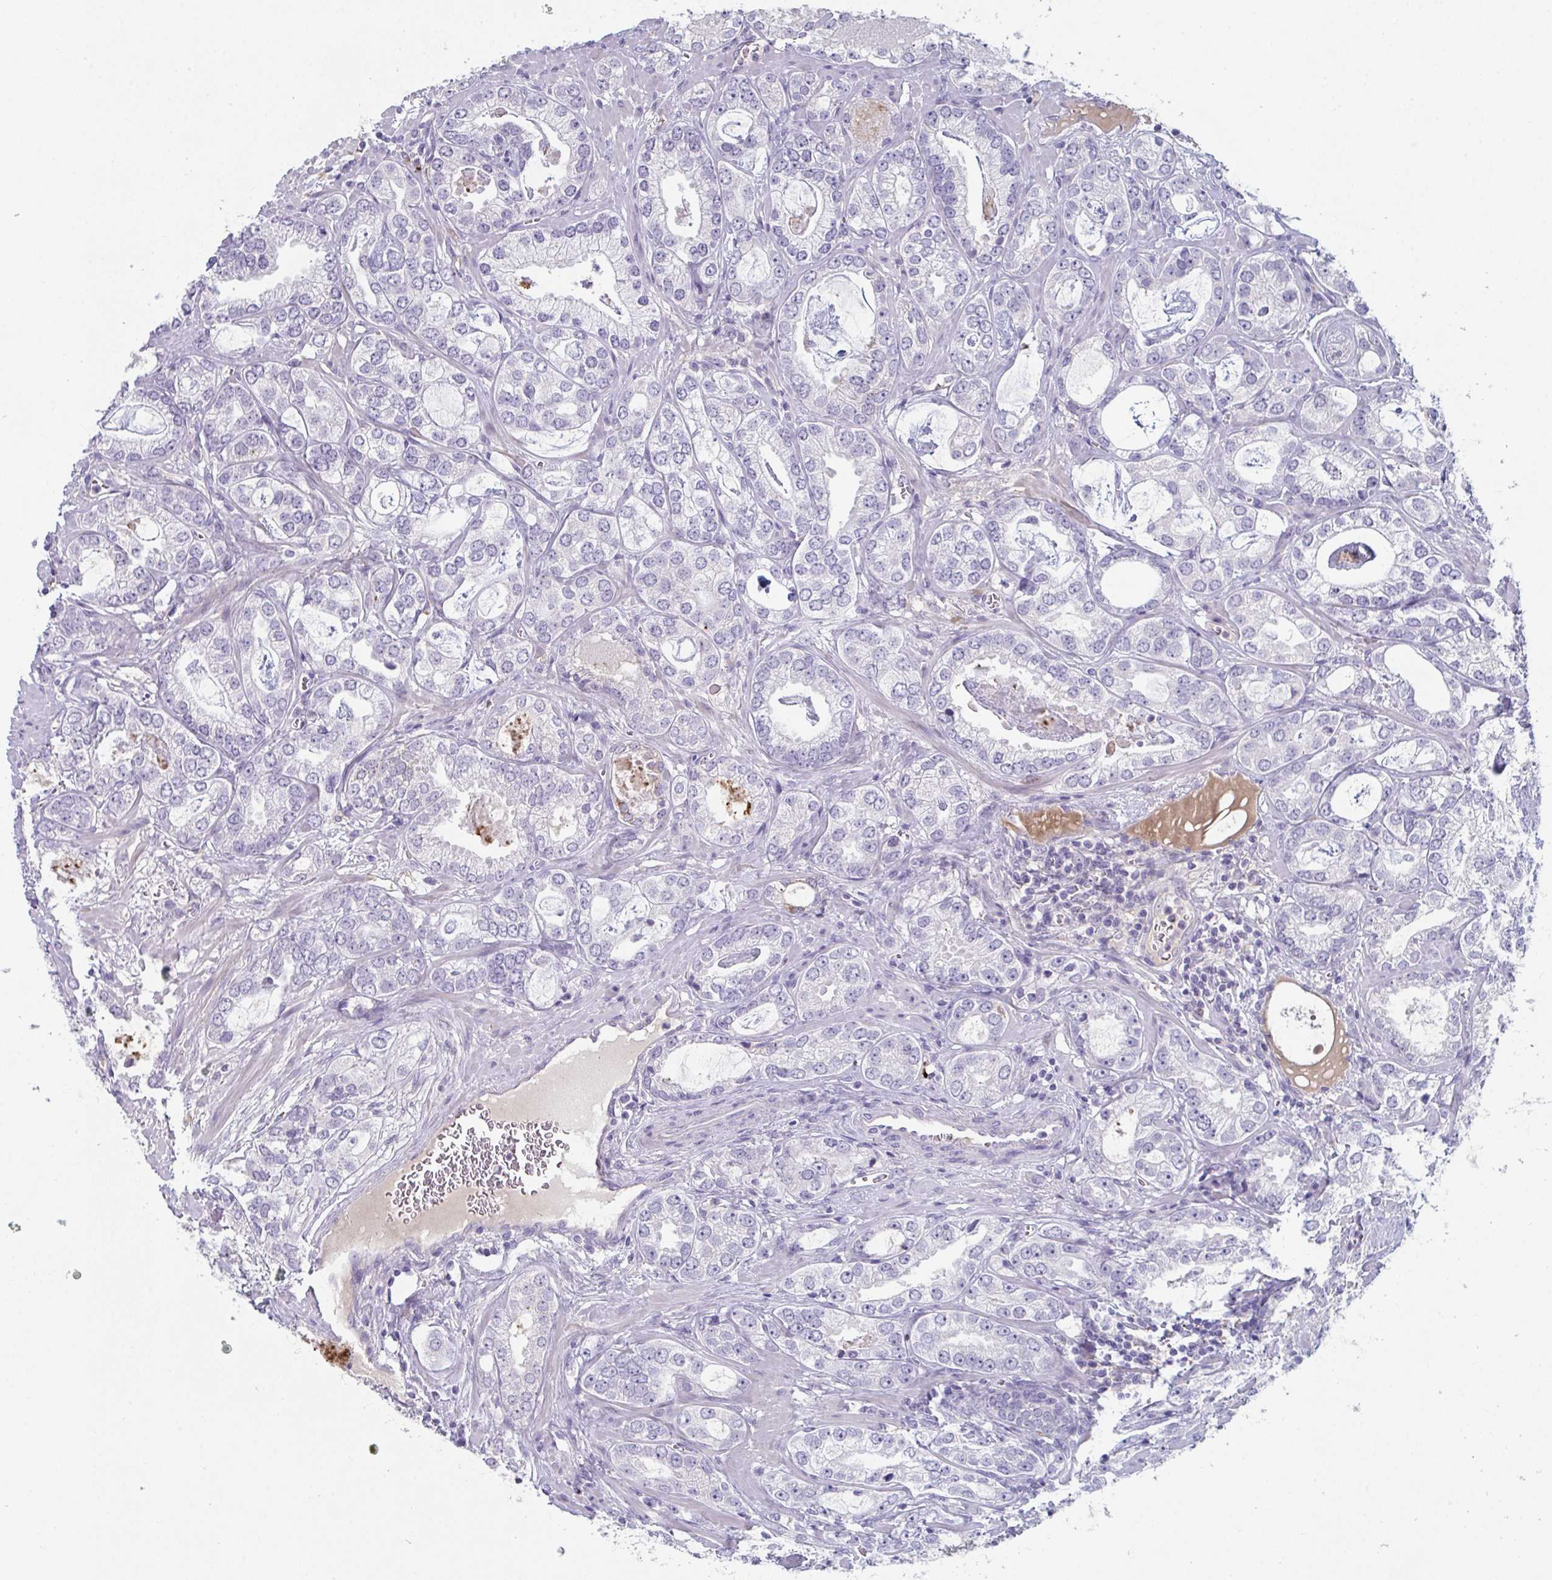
{"staining": {"intensity": "negative", "quantity": "none", "location": "none"}, "tissue": "prostate cancer", "cell_type": "Tumor cells", "image_type": "cancer", "snomed": [{"axis": "morphology", "description": "Adenocarcinoma, Medium grade"}, {"axis": "topography", "description": "Prostate"}], "caption": "Prostate cancer was stained to show a protein in brown. There is no significant positivity in tumor cells.", "gene": "ADAM21", "patient": {"sex": "male", "age": 57}}